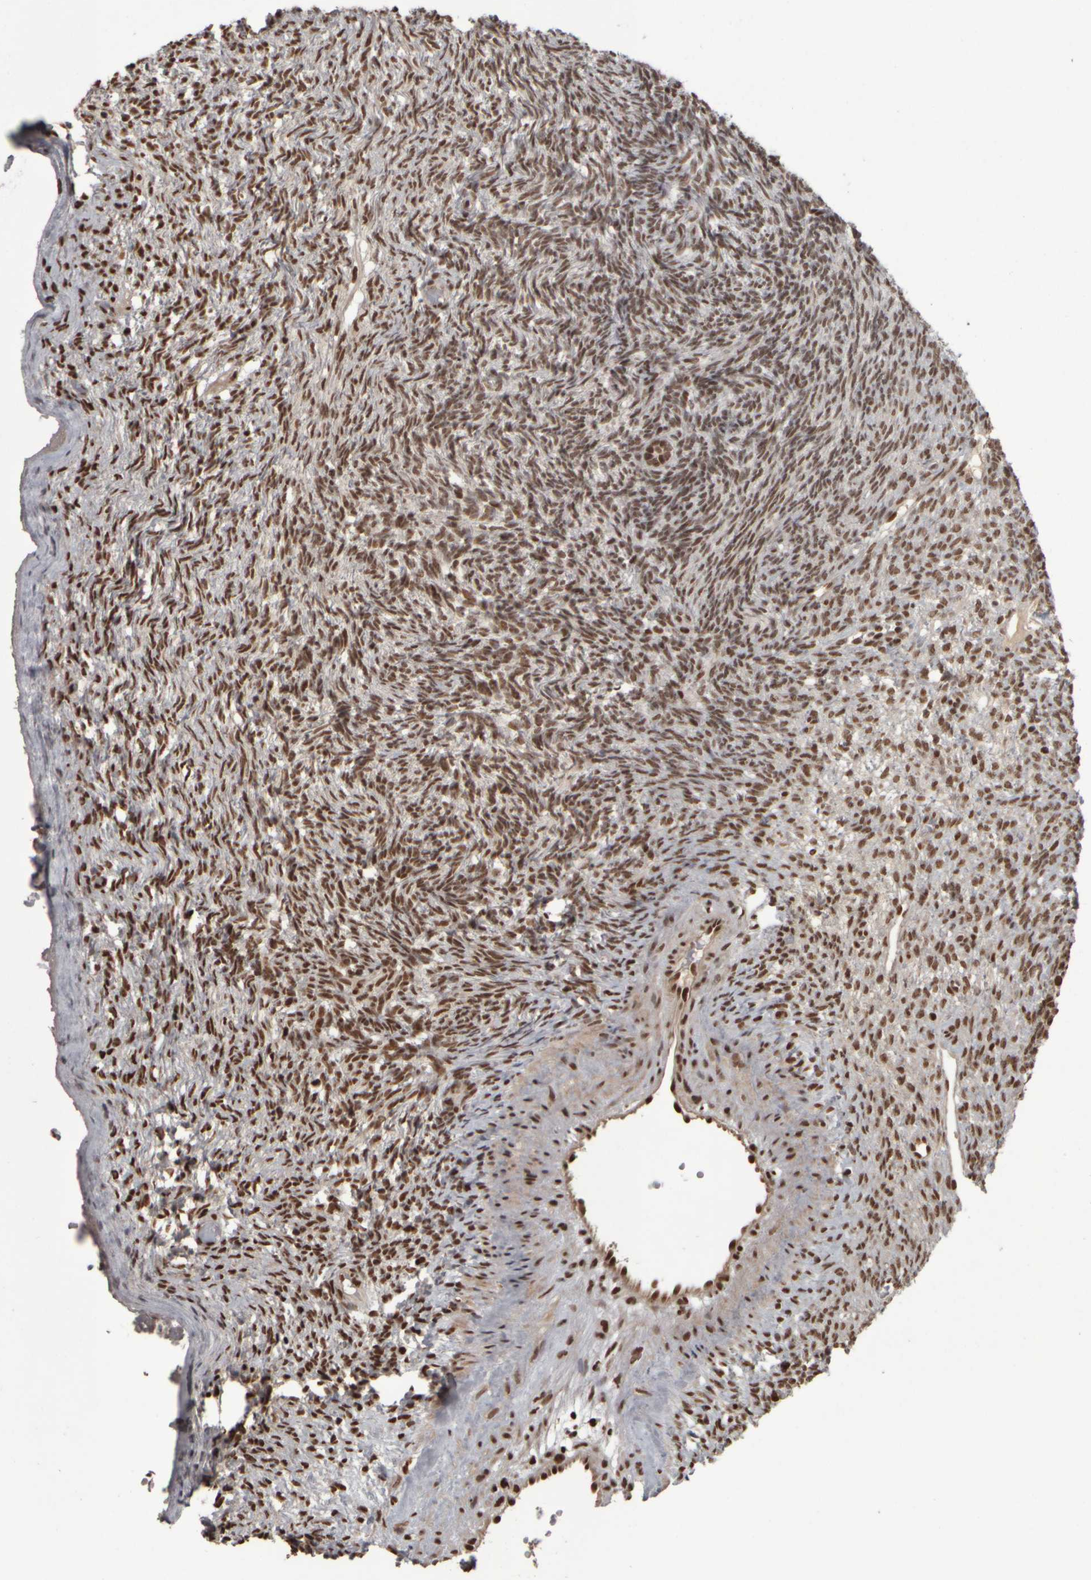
{"staining": {"intensity": "strong", "quantity": ">75%", "location": "nuclear"}, "tissue": "ovary", "cell_type": "Ovarian stroma cells", "image_type": "normal", "snomed": [{"axis": "morphology", "description": "Normal tissue, NOS"}, {"axis": "topography", "description": "Ovary"}], "caption": "Protein expression analysis of benign ovary exhibits strong nuclear positivity in about >75% of ovarian stroma cells.", "gene": "ZFHX4", "patient": {"sex": "female", "age": 34}}